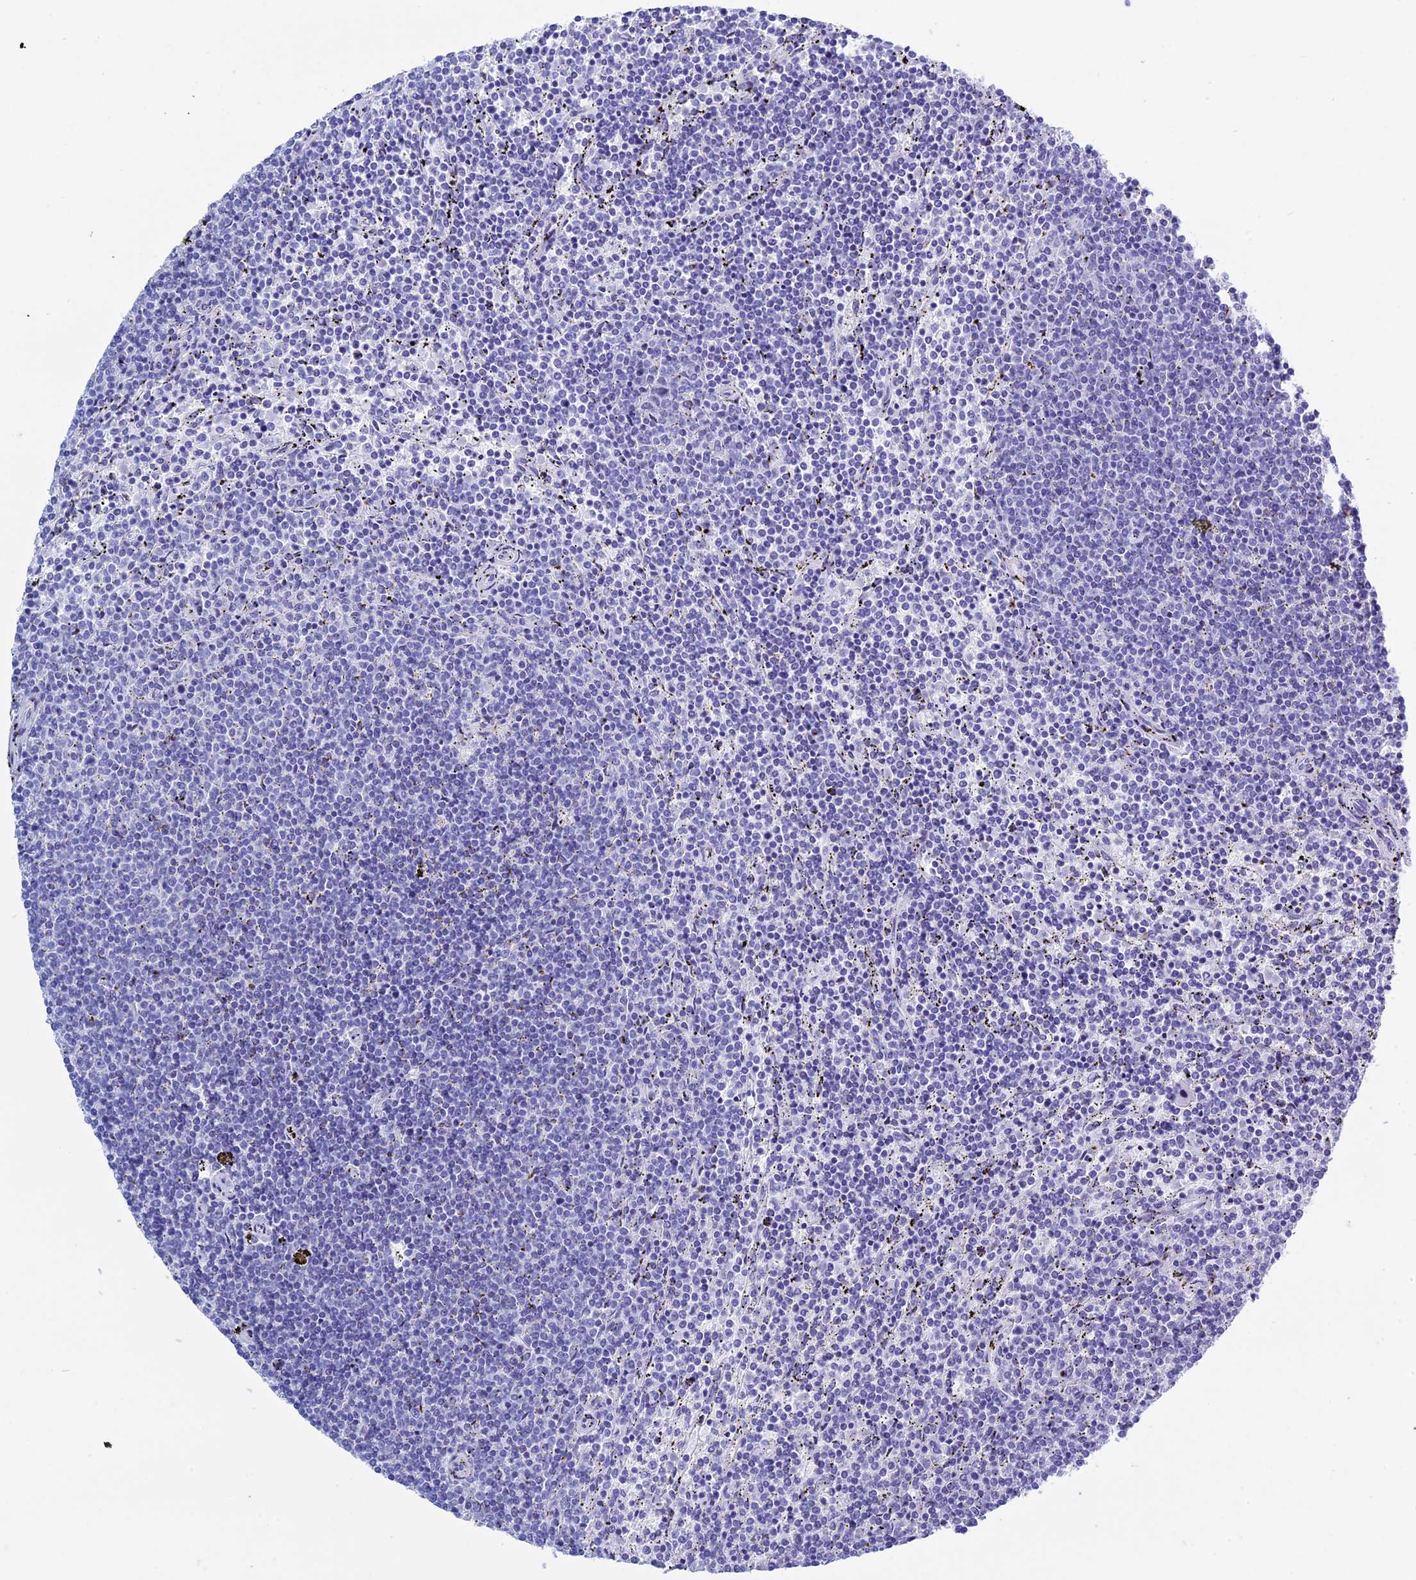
{"staining": {"intensity": "negative", "quantity": "none", "location": "none"}, "tissue": "lymphoma", "cell_type": "Tumor cells", "image_type": "cancer", "snomed": [{"axis": "morphology", "description": "Malignant lymphoma, non-Hodgkin's type, Low grade"}, {"axis": "topography", "description": "Spleen"}], "caption": "This is an immunohistochemistry photomicrograph of human lymphoma. There is no positivity in tumor cells.", "gene": "KCTD21", "patient": {"sex": "female", "age": 50}}